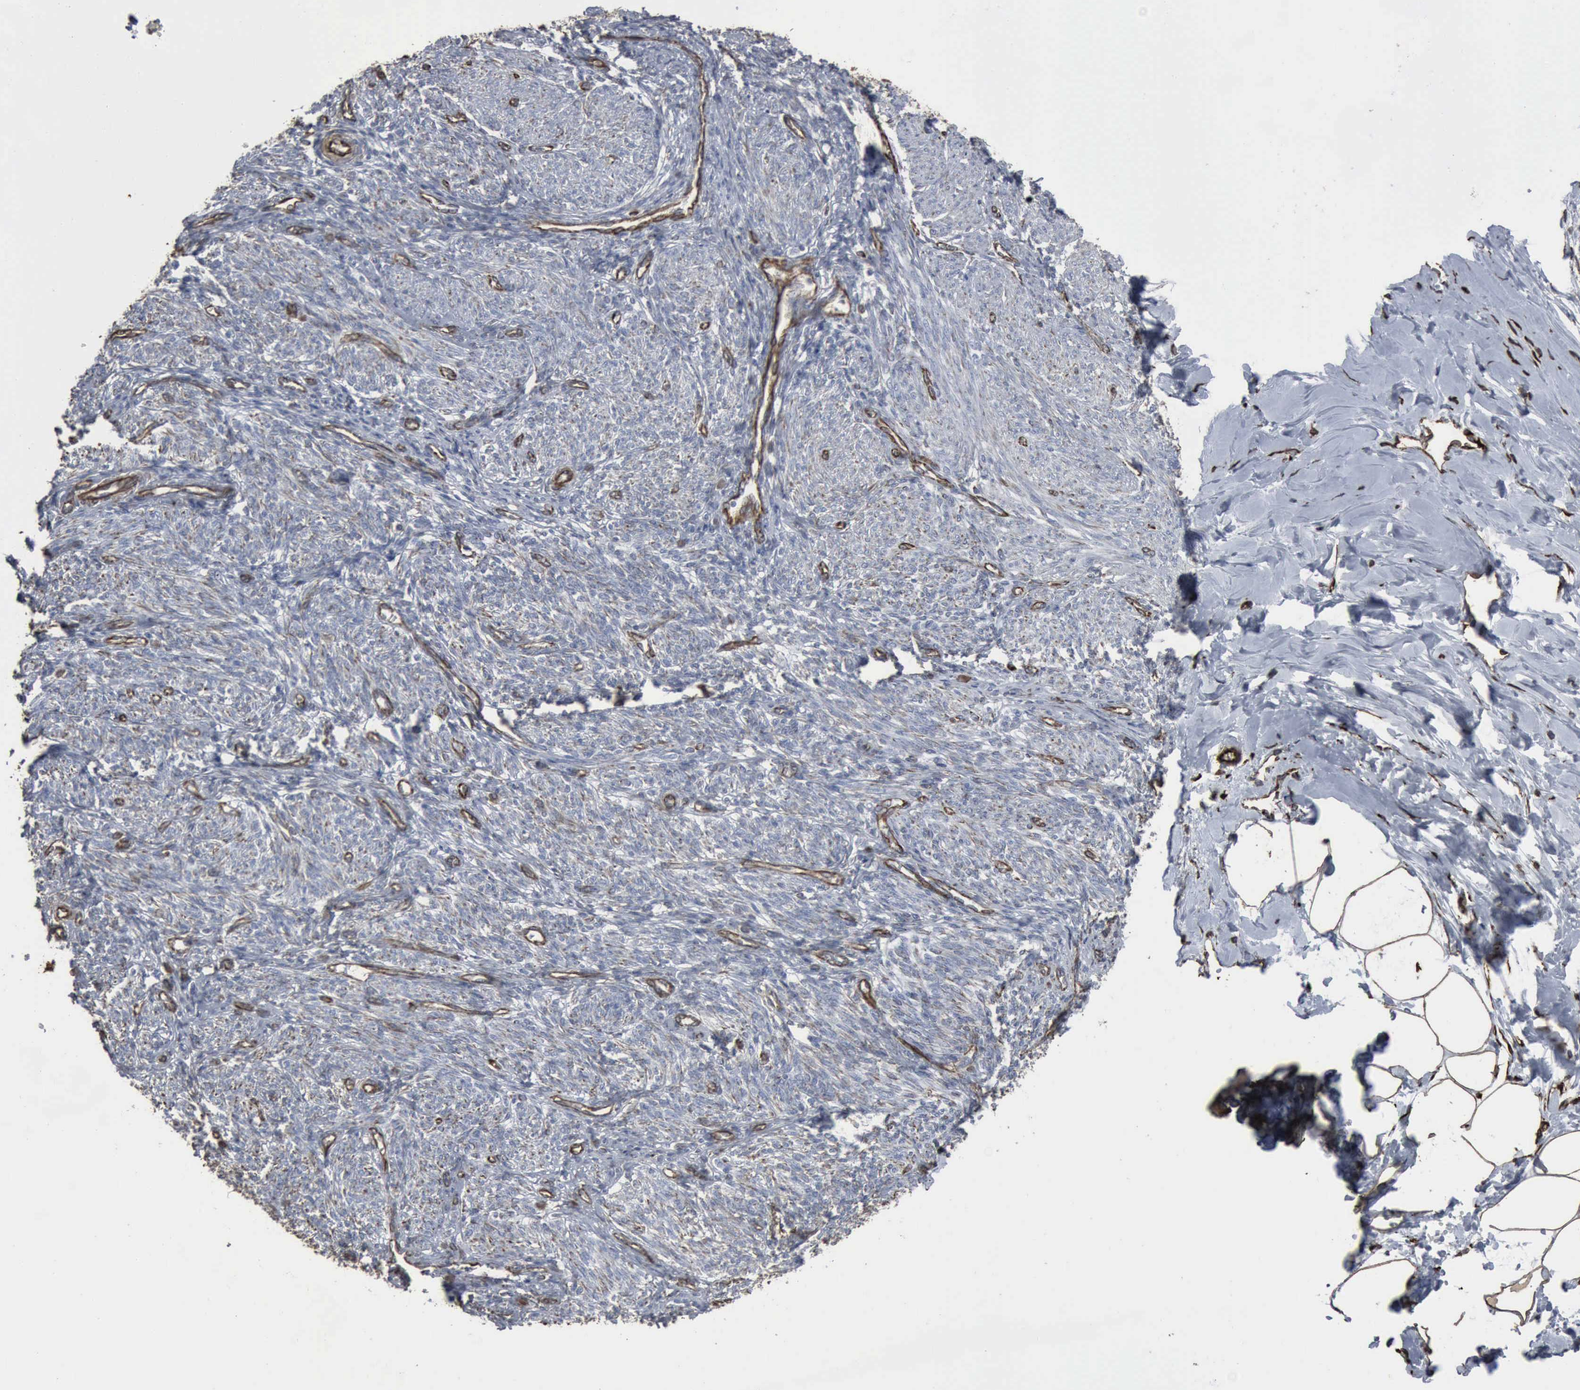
{"staining": {"intensity": "negative", "quantity": "none", "location": "none"}, "tissue": "endometrium", "cell_type": "Cells in endometrial stroma", "image_type": "normal", "snomed": [{"axis": "morphology", "description": "Normal tissue, NOS"}, {"axis": "topography", "description": "Endometrium"}], "caption": "Immunohistochemistry (IHC) of normal endometrium demonstrates no staining in cells in endometrial stroma.", "gene": "CCNE1", "patient": {"sex": "female", "age": 82}}